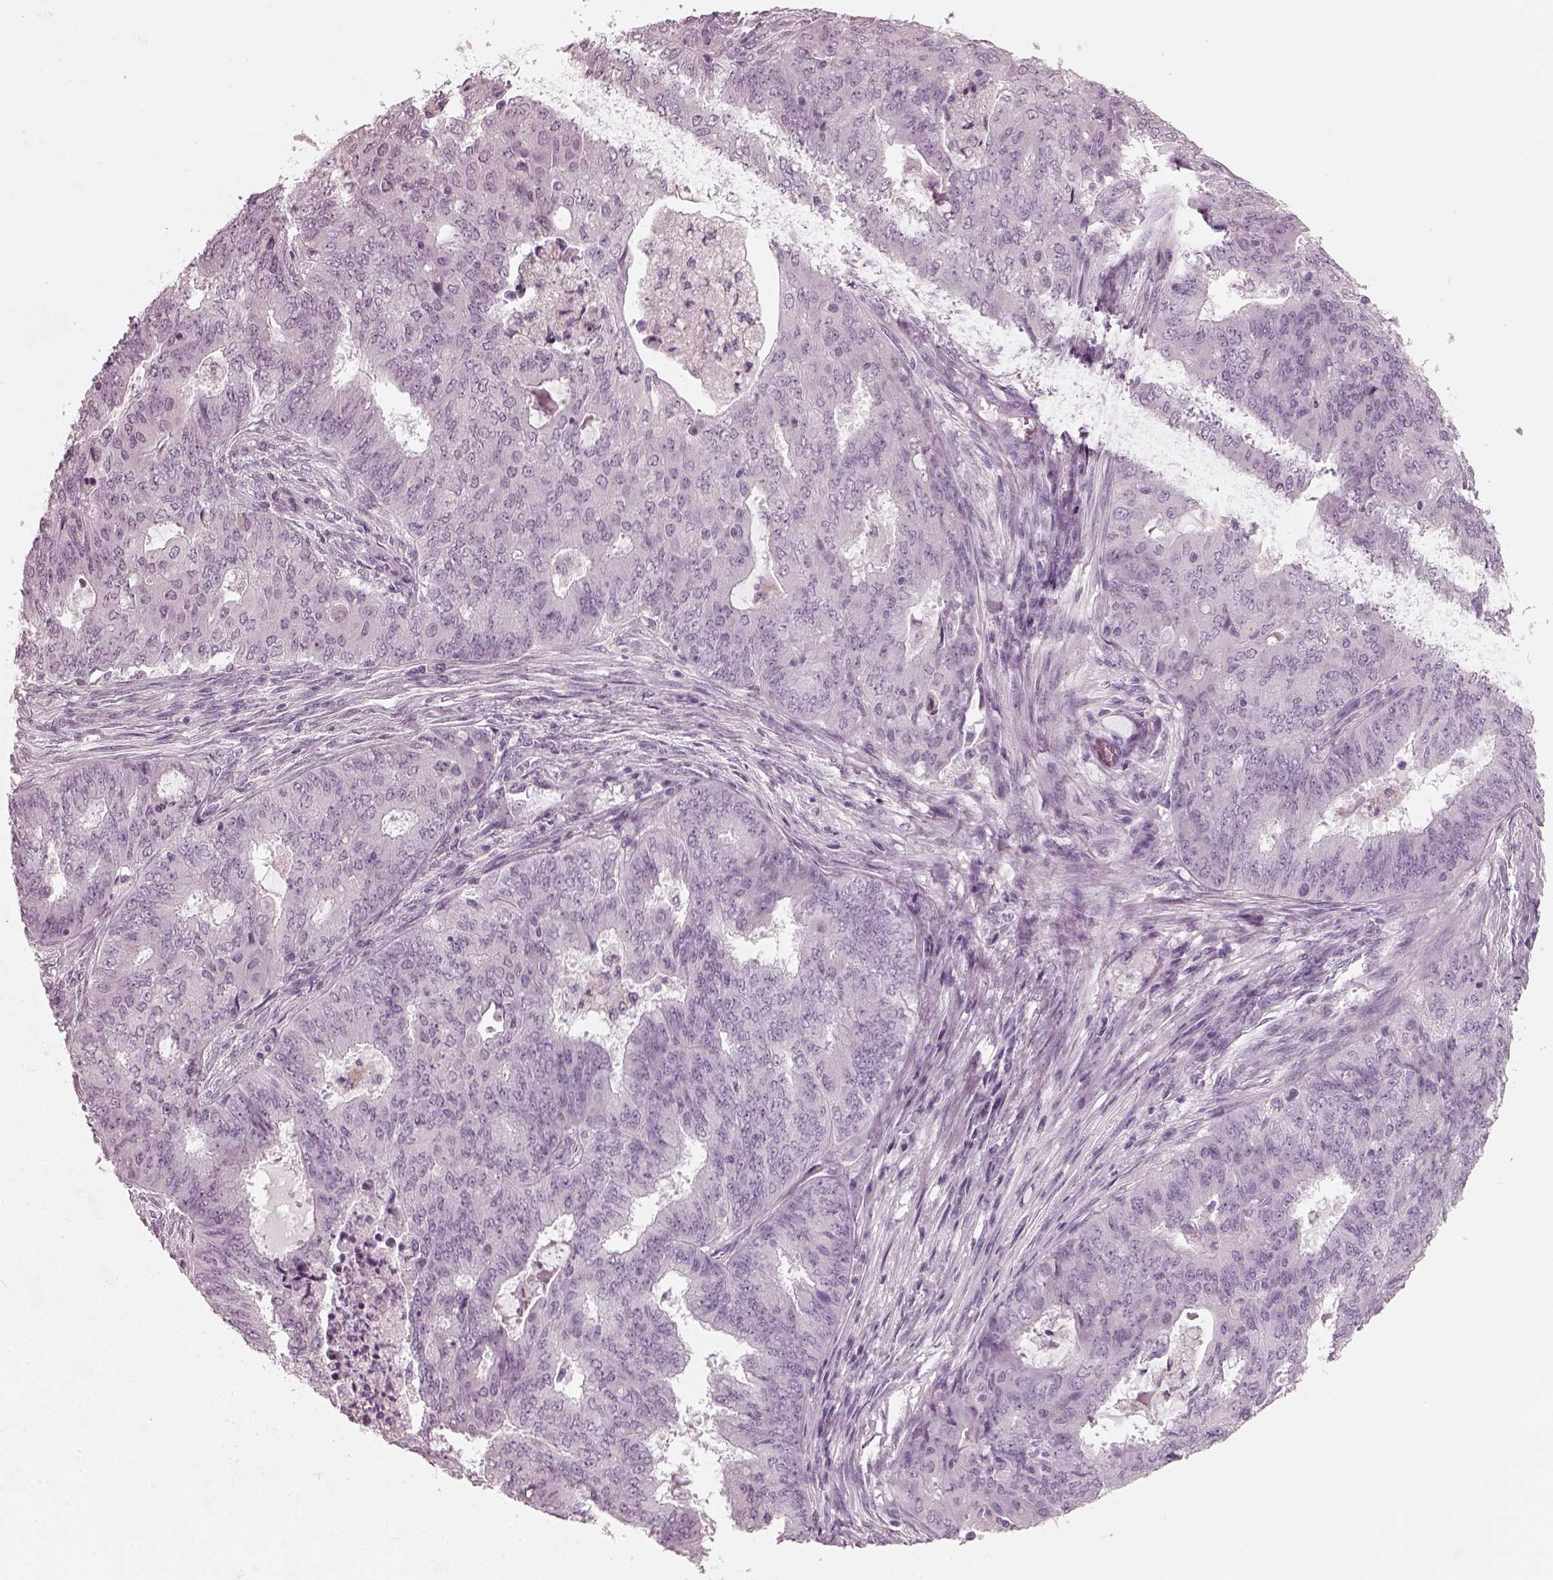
{"staining": {"intensity": "negative", "quantity": "none", "location": "none"}, "tissue": "endometrial cancer", "cell_type": "Tumor cells", "image_type": "cancer", "snomed": [{"axis": "morphology", "description": "Adenocarcinoma, NOS"}, {"axis": "topography", "description": "Endometrium"}], "caption": "Tumor cells show no significant protein staining in endometrial adenocarcinoma.", "gene": "RCVRN", "patient": {"sex": "female", "age": 62}}